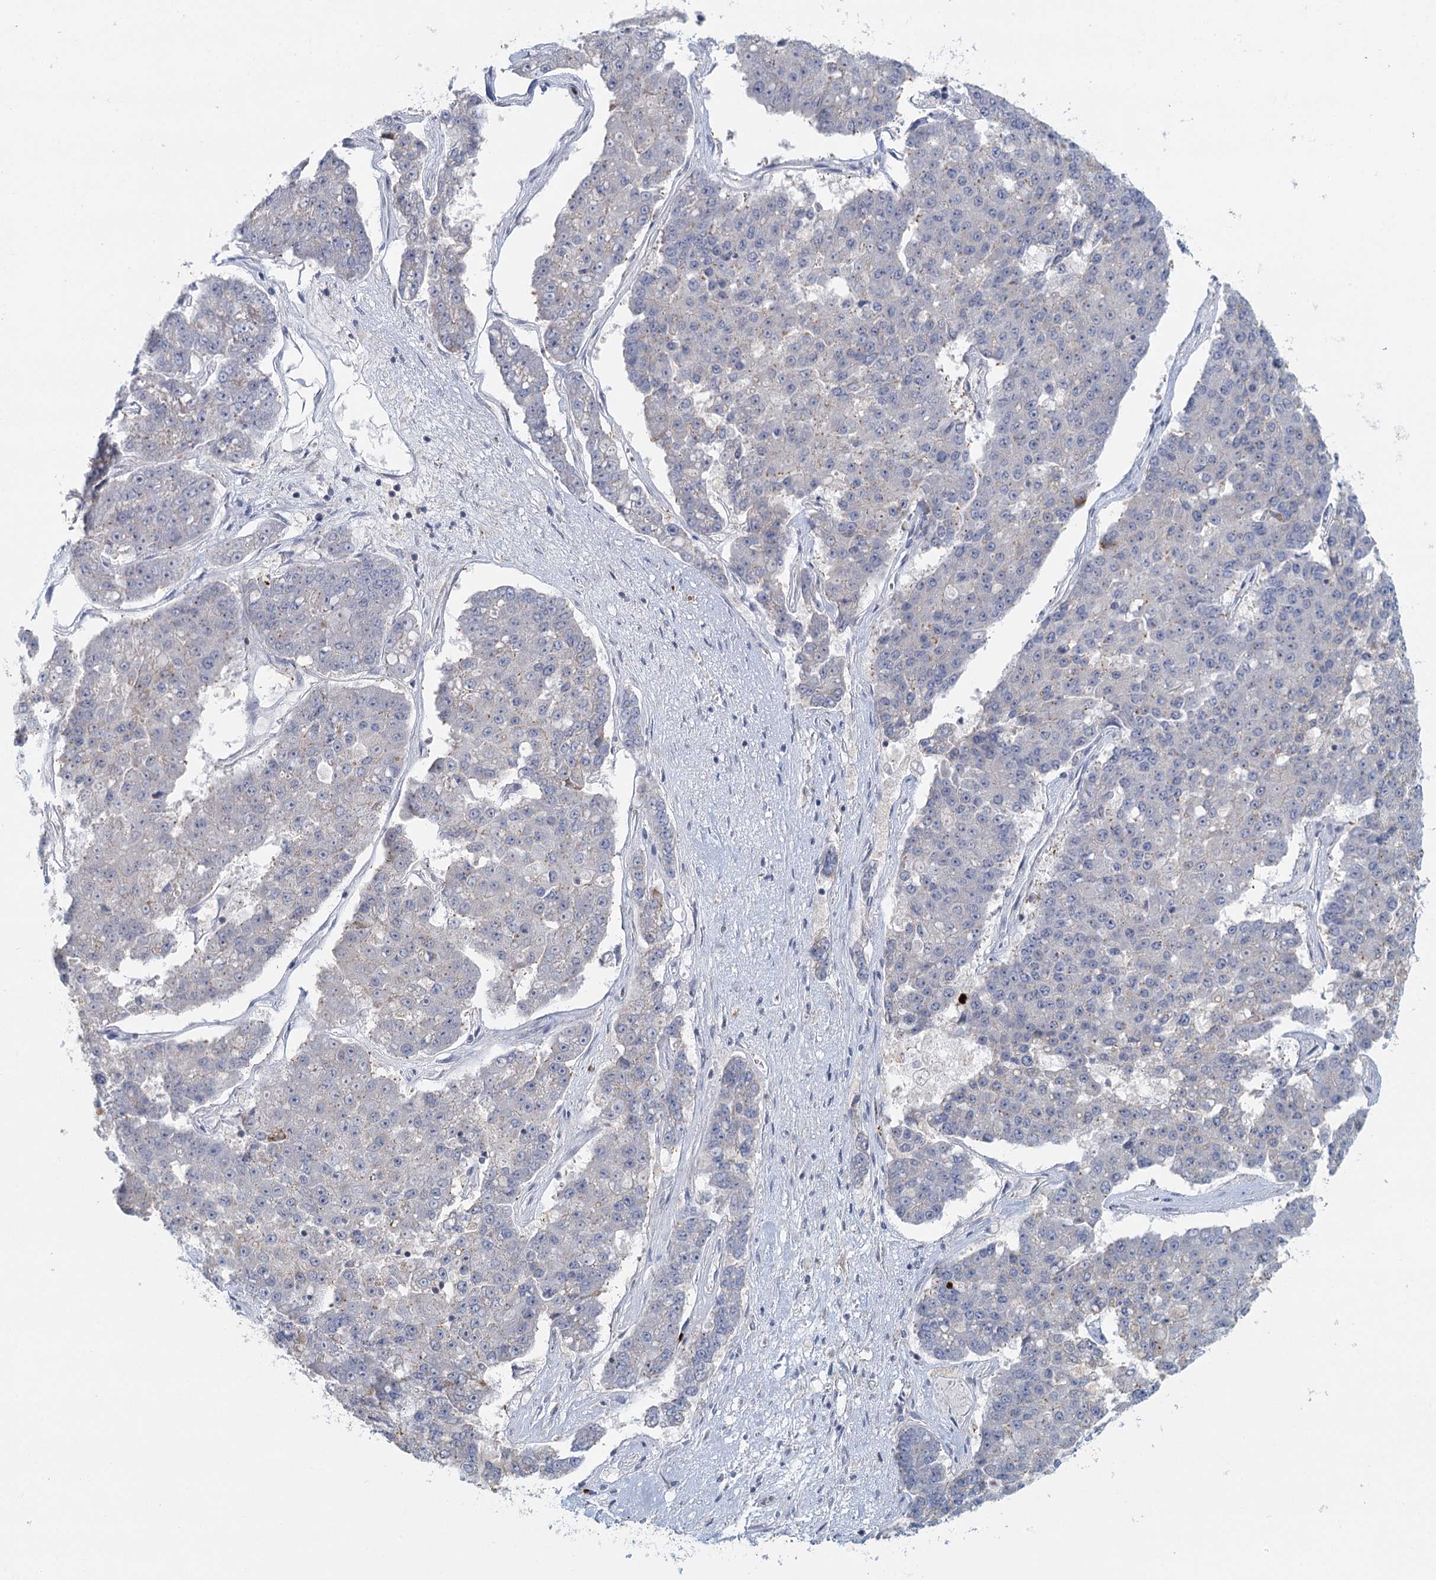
{"staining": {"intensity": "negative", "quantity": "none", "location": "none"}, "tissue": "pancreatic cancer", "cell_type": "Tumor cells", "image_type": "cancer", "snomed": [{"axis": "morphology", "description": "Adenocarcinoma, NOS"}, {"axis": "topography", "description": "Pancreas"}], "caption": "Tumor cells show no significant protein expression in pancreatic adenocarcinoma. (DAB (3,3'-diaminobenzidine) IHC, high magnification).", "gene": "GPATCH11", "patient": {"sex": "male", "age": 50}}